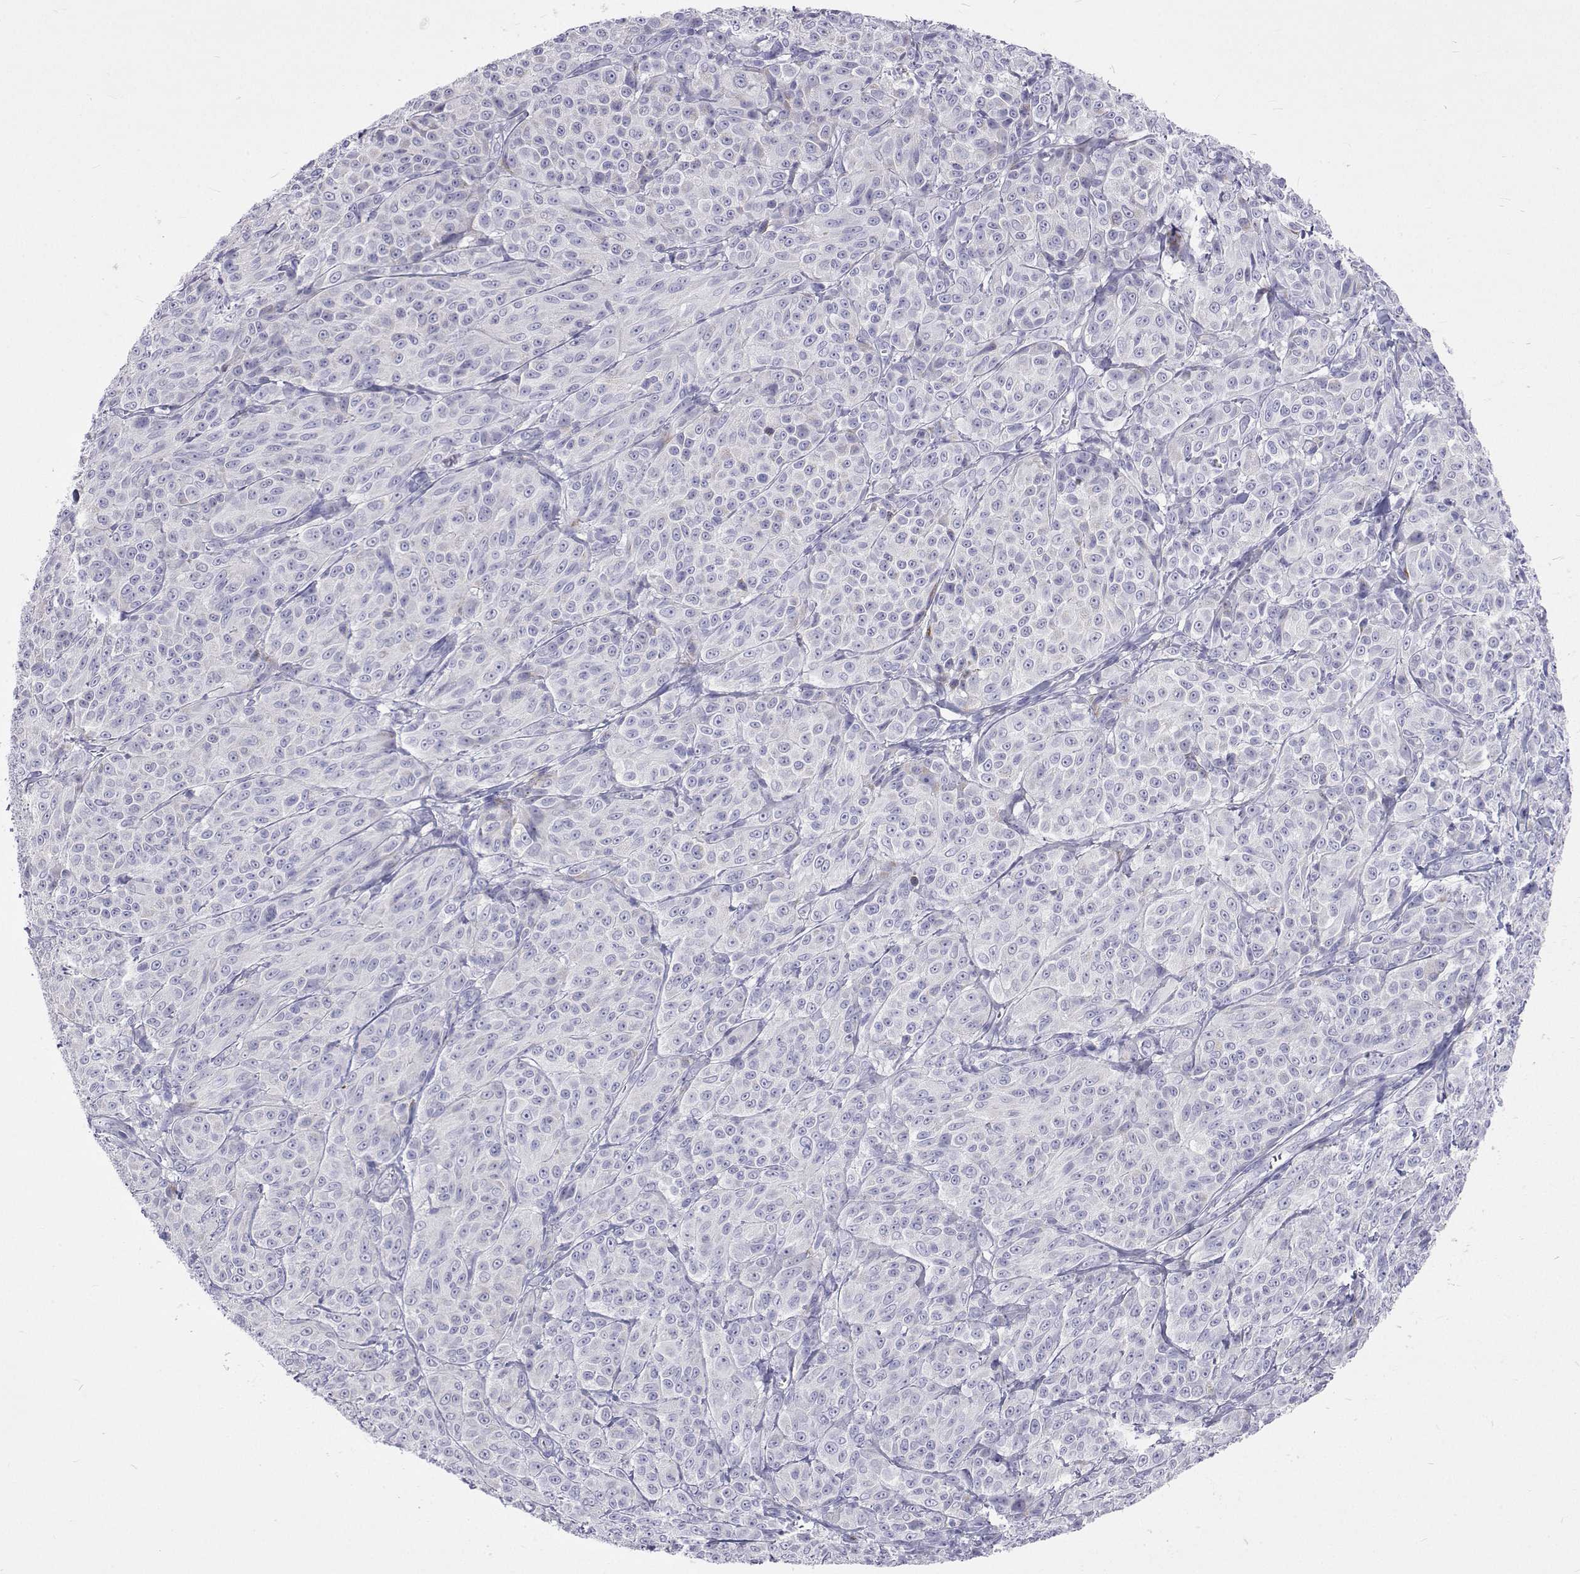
{"staining": {"intensity": "negative", "quantity": "none", "location": "none"}, "tissue": "melanoma", "cell_type": "Tumor cells", "image_type": "cancer", "snomed": [{"axis": "morphology", "description": "Malignant melanoma, NOS"}, {"axis": "topography", "description": "Skin"}], "caption": "The image shows no staining of tumor cells in malignant melanoma. The staining is performed using DAB brown chromogen with nuclei counter-stained in using hematoxylin.", "gene": "UMODL1", "patient": {"sex": "male", "age": 89}}